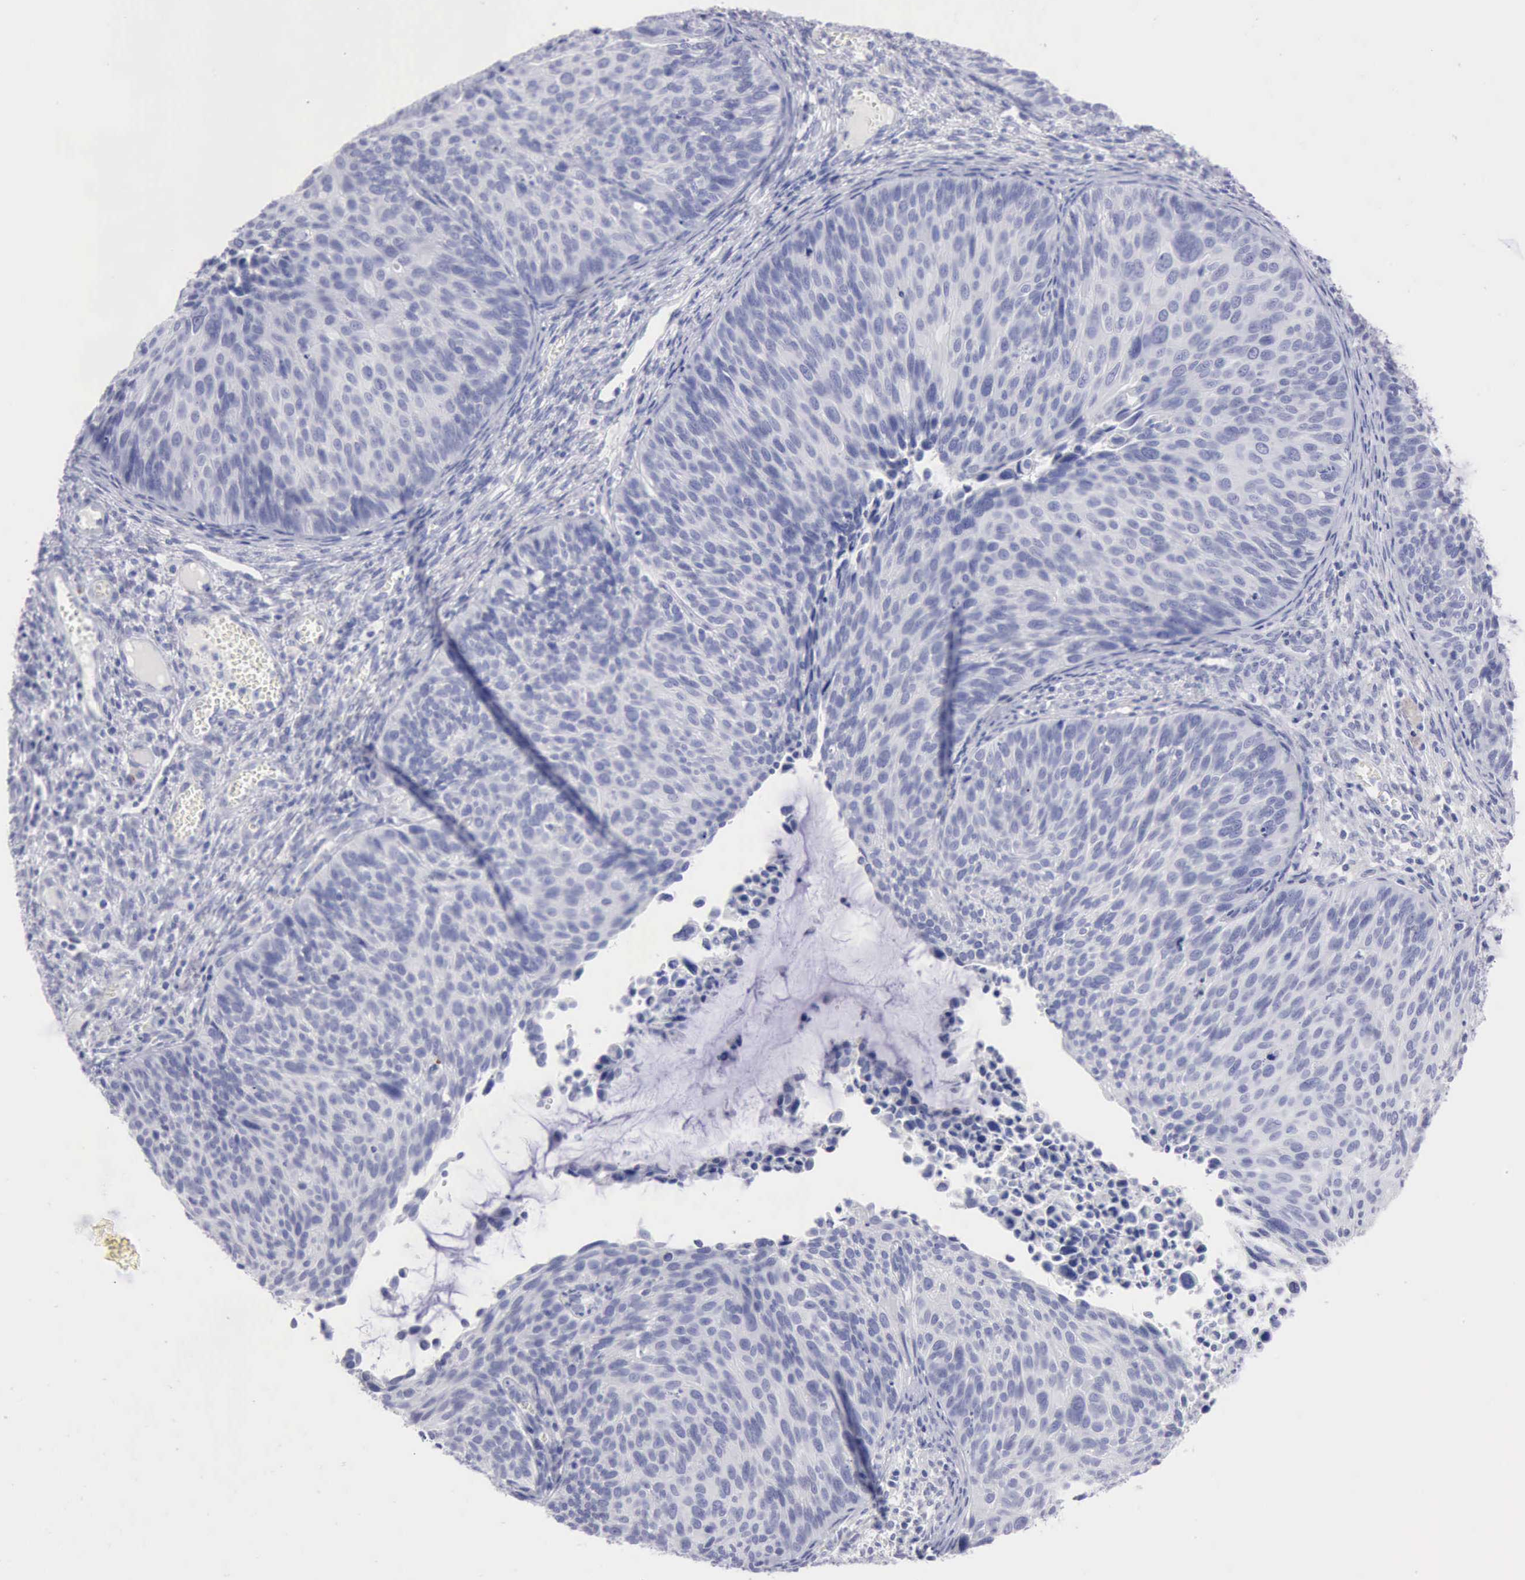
{"staining": {"intensity": "negative", "quantity": "none", "location": "none"}, "tissue": "cervical cancer", "cell_type": "Tumor cells", "image_type": "cancer", "snomed": [{"axis": "morphology", "description": "Squamous cell carcinoma, NOS"}, {"axis": "topography", "description": "Cervix"}], "caption": "Cervical squamous cell carcinoma was stained to show a protein in brown. There is no significant positivity in tumor cells. (Brightfield microscopy of DAB IHC at high magnification).", "gene": "ANGEL1", "patient": {"sex": "female", "age": 36}}